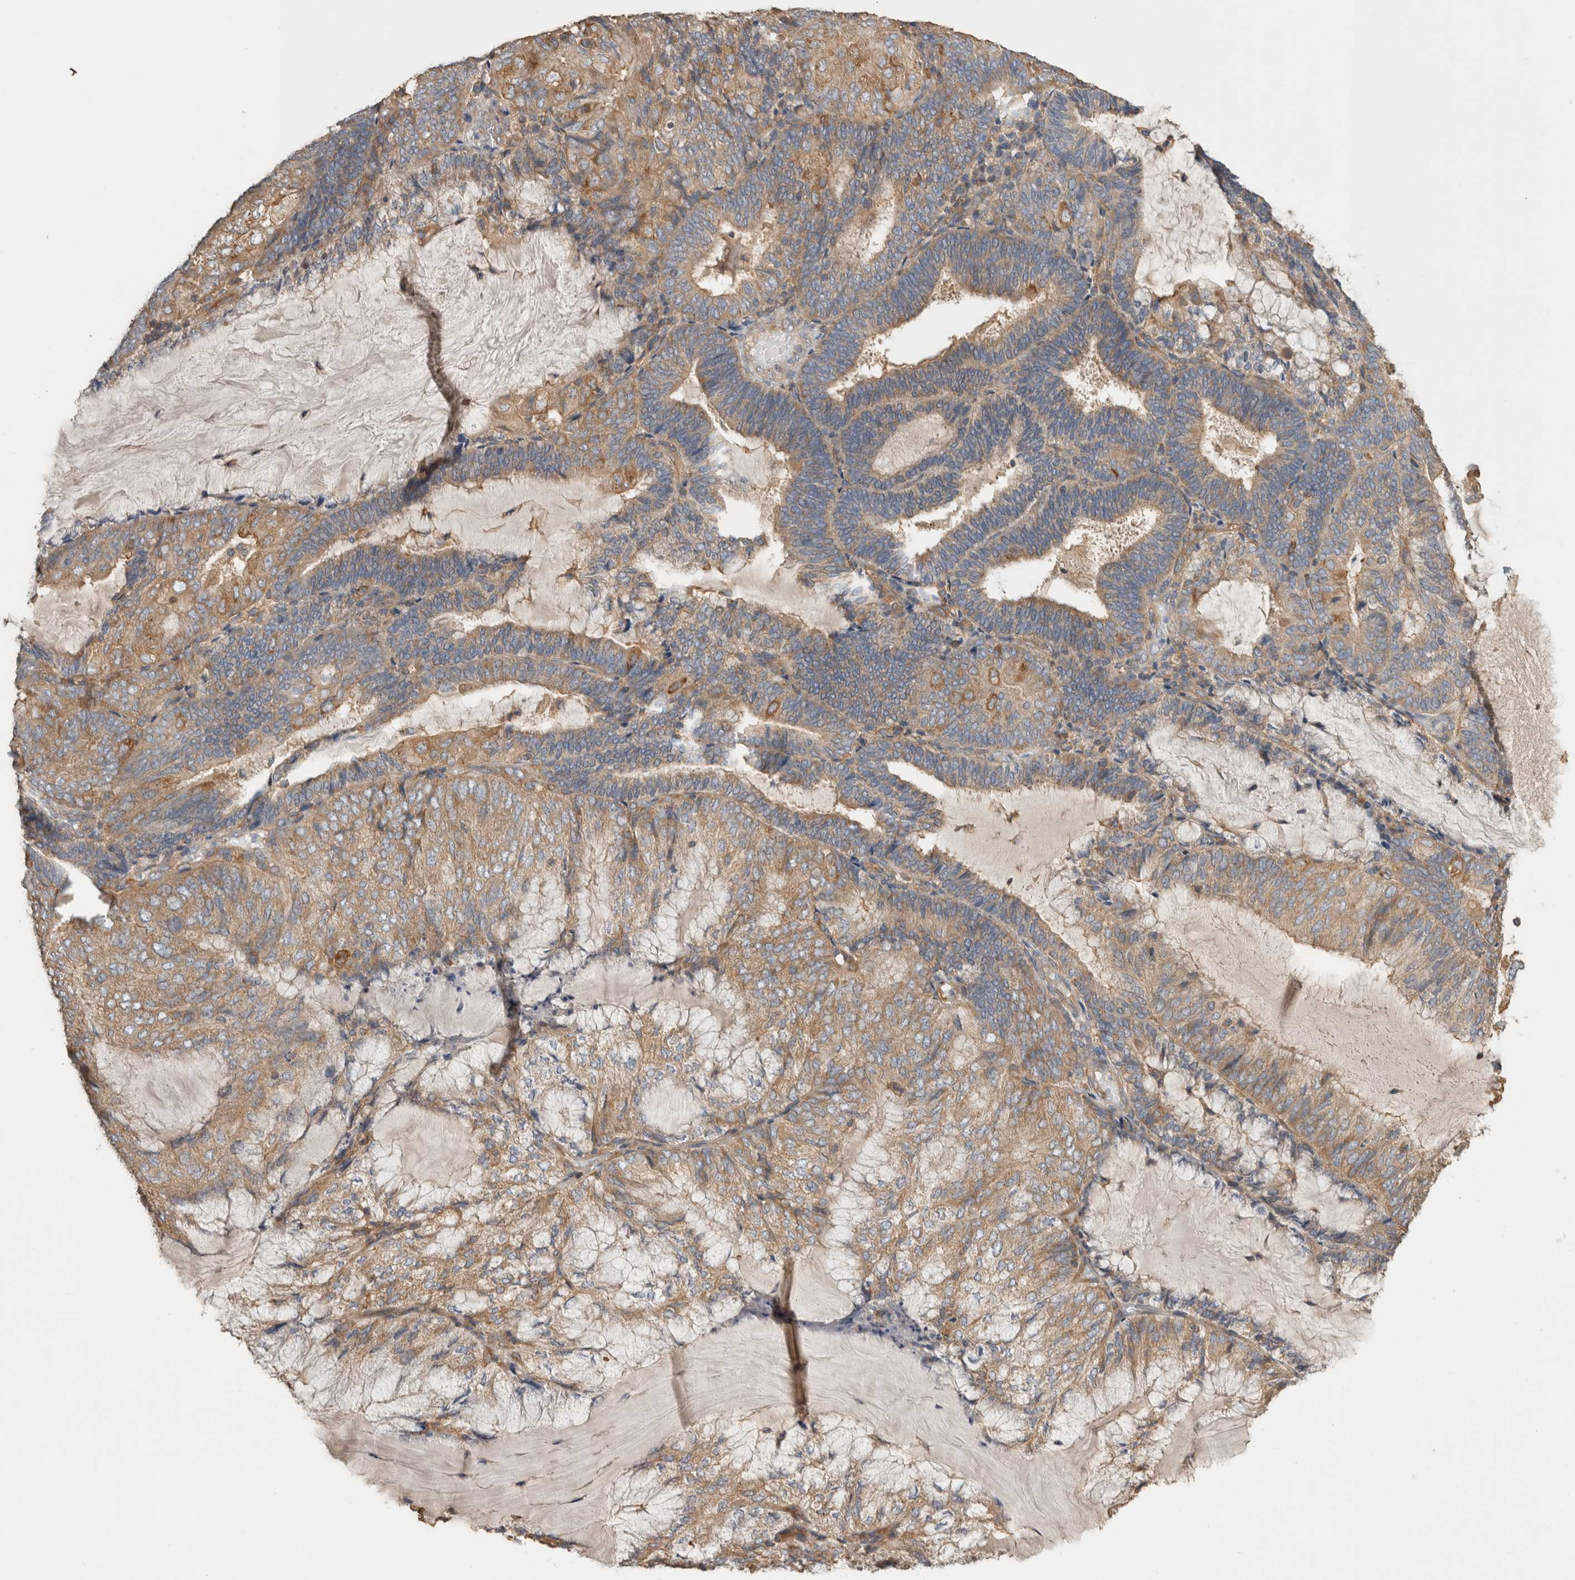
{"staining": {"intensity": "moderate", "quantity": ">75%", "location": "cytoplasmic/membranous"}, "tissue": "endometrial cancer", "cell_type": "Tumor cells", "image_type": "cancer", "snomed": [{"axis": "morphology", "description": "Adenocarcinoma, NOS"}, {"axis": "topography", "description": "Endometrium"}], "caption": "A histopathology image of endometrial cancer stained for a protein reveals moderate cytoplasmic/membranous brown staining in tumor cells.", "gene": "EIF4G3", "patient": {"sex": "female", "age": 81}}